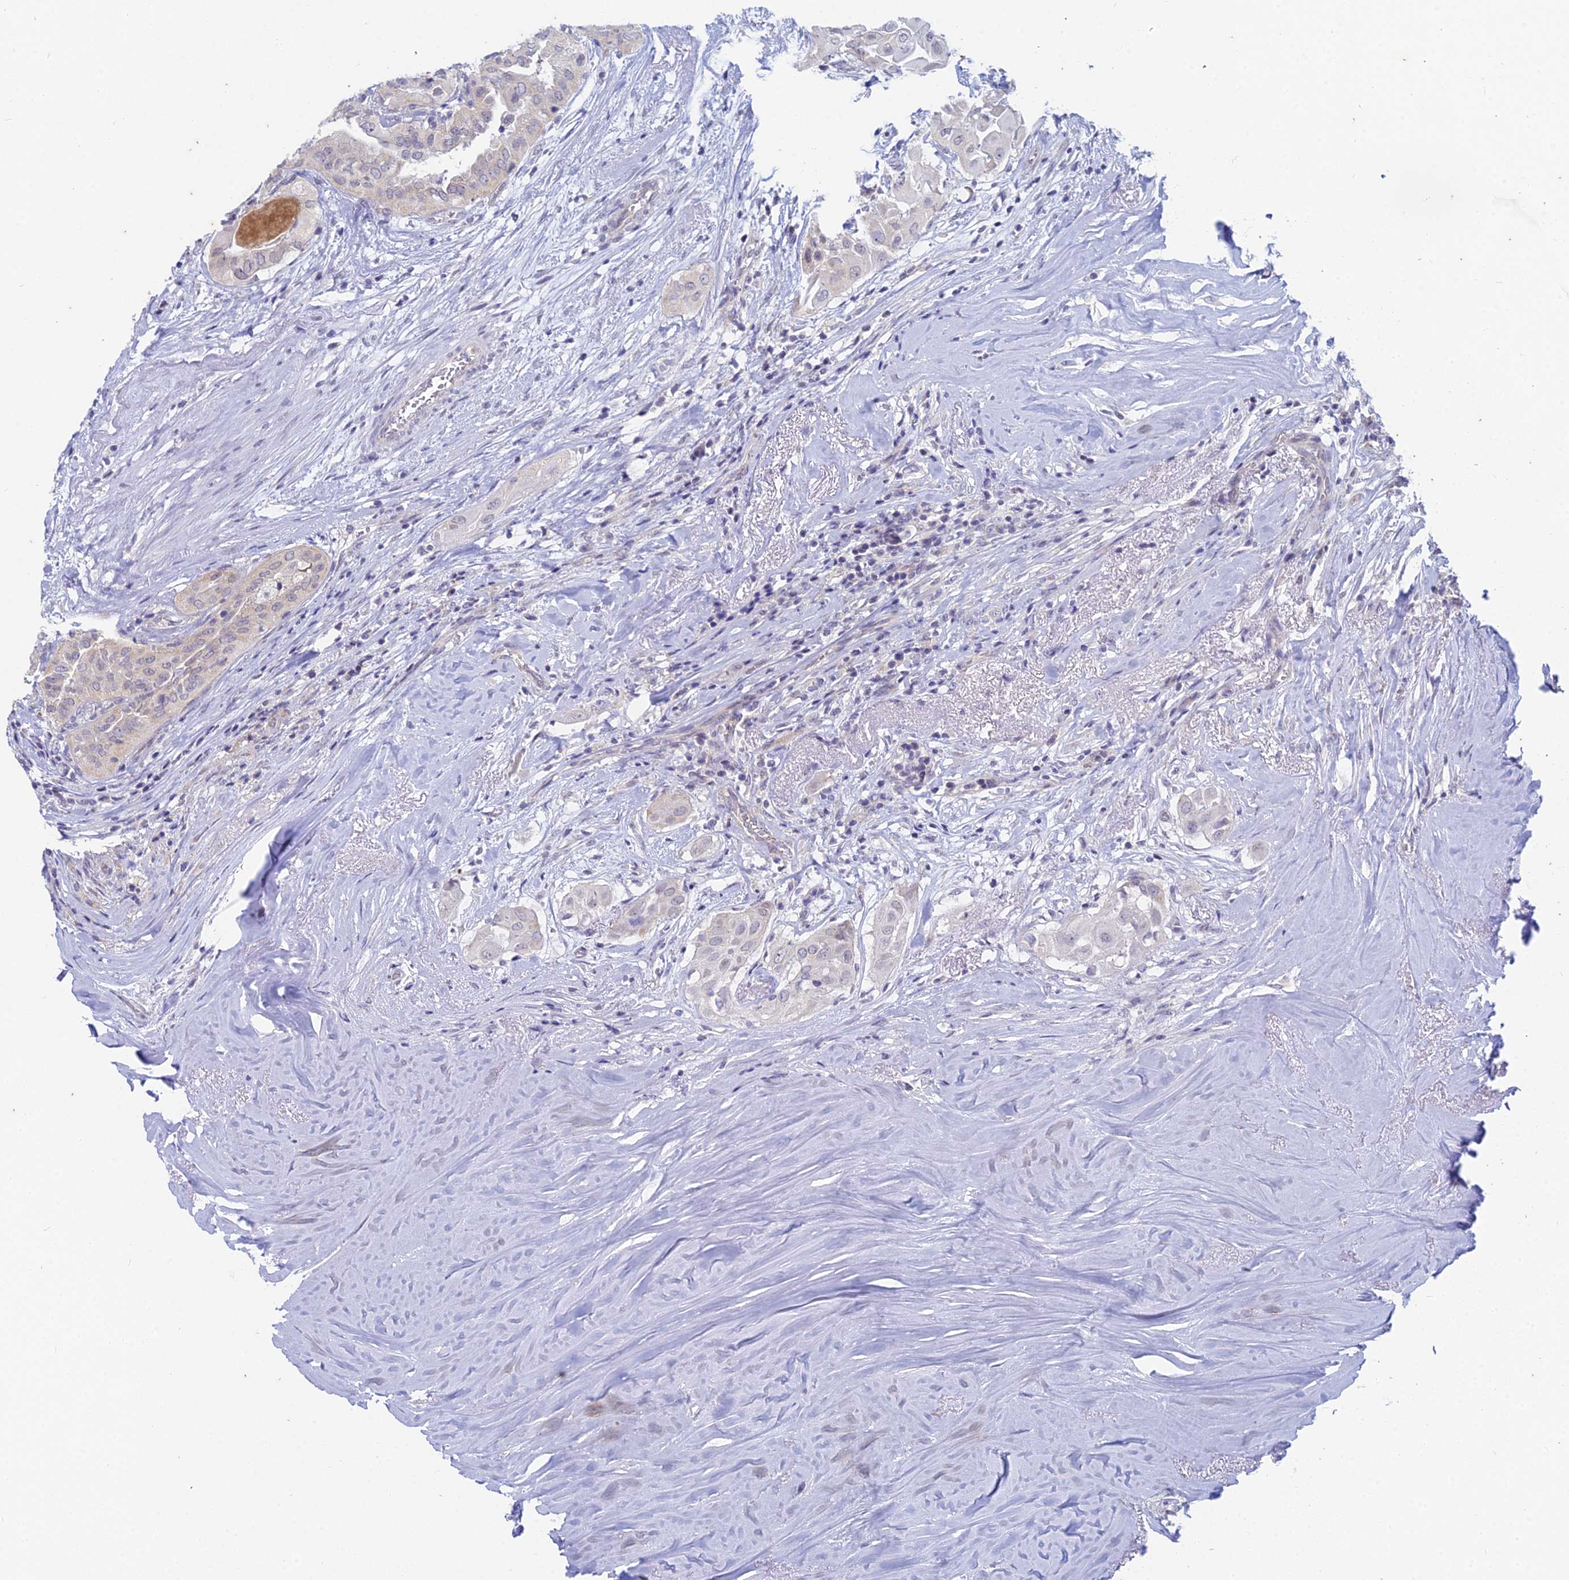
{"staining": {"intensity": "negative", "quantity": "none", "location": "none"}, "tissue": "thyroid cancer", "cell_type": "Tumor cells", "image_type": "cancer", "snomed": [{"axis": "morphology", "description": "Papillary adenocarcinoma, NOS"}, {"axis": "topography", "description": "Thyroid gland"}], "caption": "This is an immunohistochemistry (IHC) image of human thyroid papillary adenocarcinoma. There is no staining in tumor cells.", "gene": "EEF2KMT", "patient": {"sex": "female", "age": 59}}